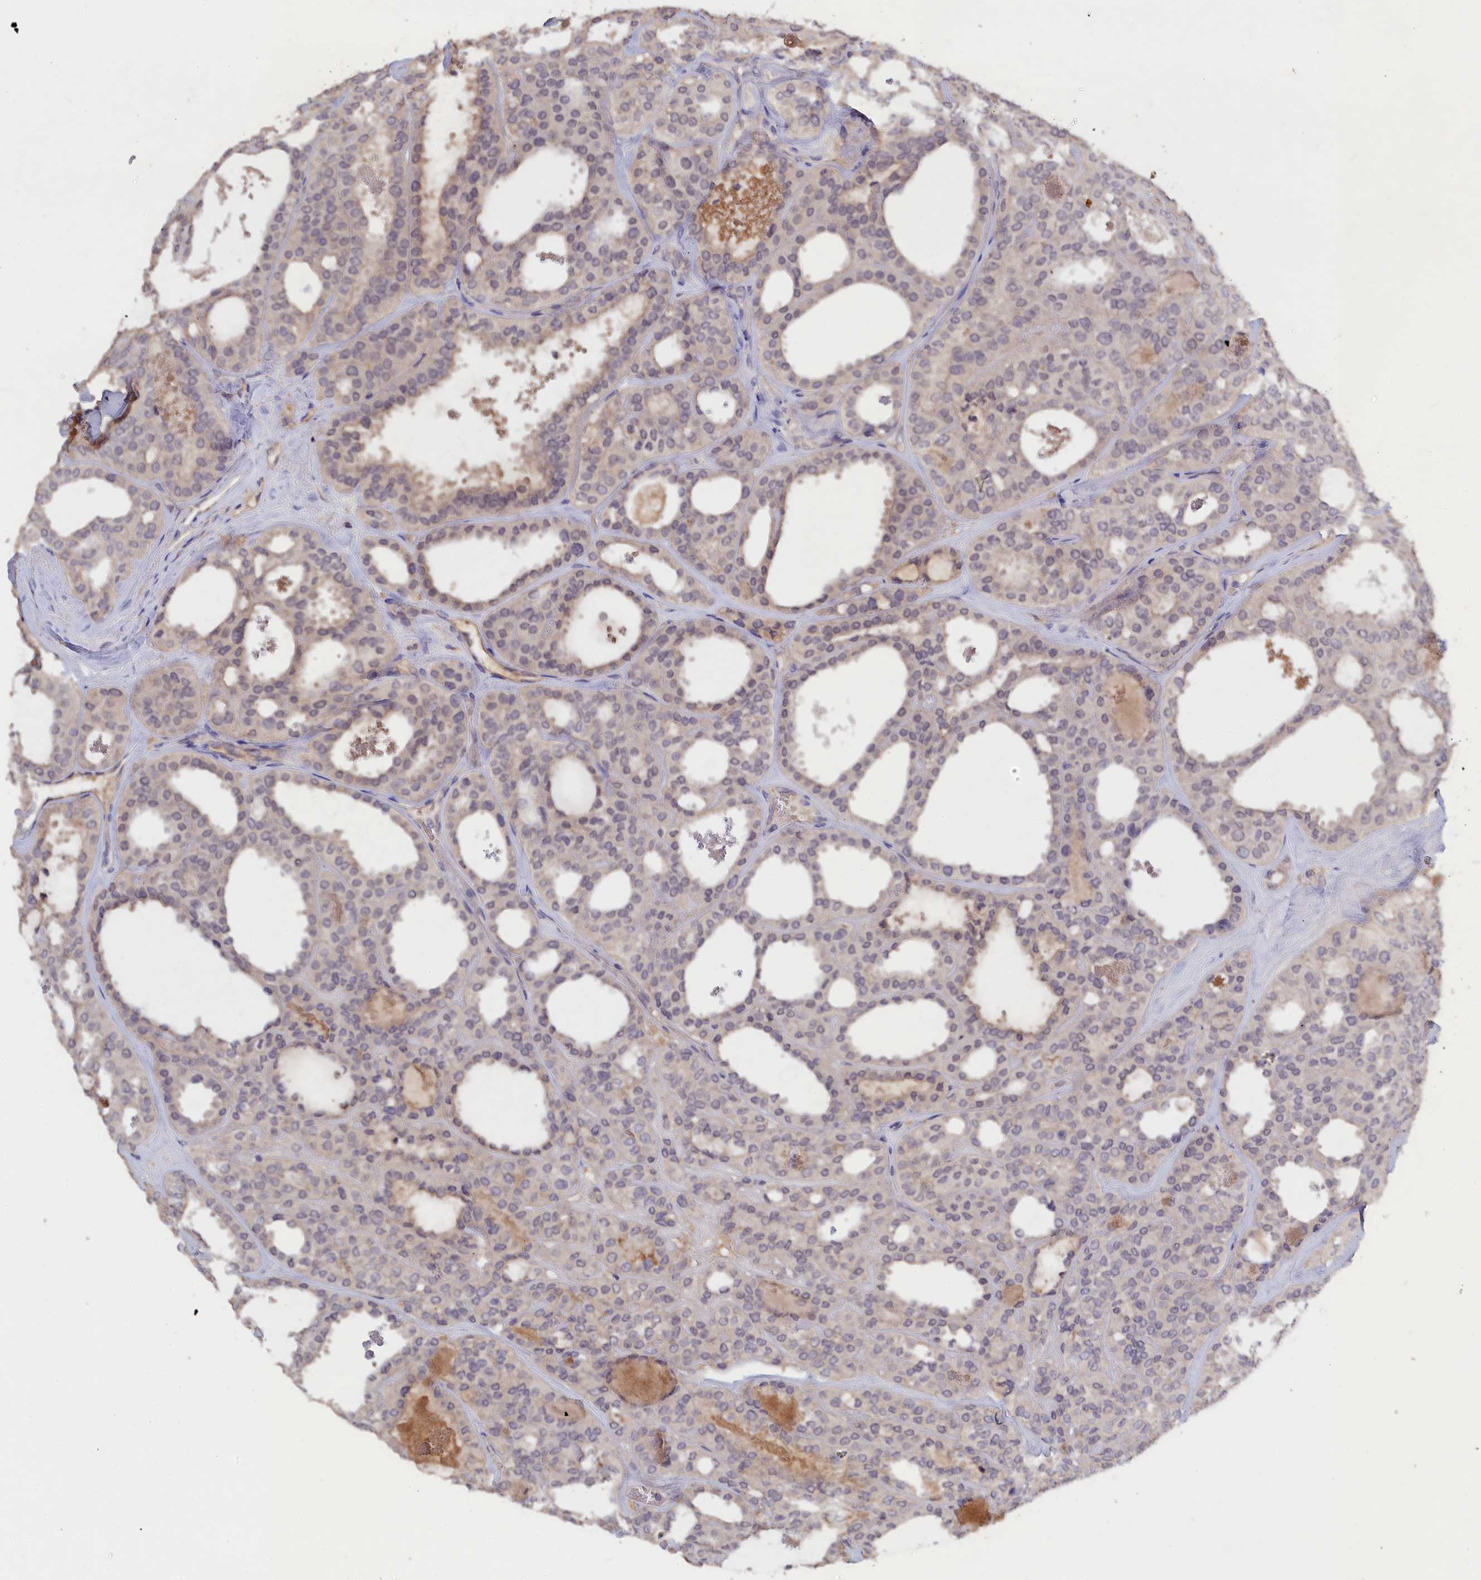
{"staining": {"intensity": "negative", "quantity": "none", "location": "none"}, "tissue": "thyroid cancer", "cell_type": "Tumor cells", "image_type": "cancer", "snomed": [{"axis": "morphology", "description": "Follicular adenoma carcinoma, NOS"}, {"axis": "topography", "description": "Thyroid gland"}], "caption": "Protein analysis of follicular adenoma carcinoma (thyroid) demonstrates no significant expression in tumor cells. Brightfield microscopy of immunohistochemistry (IHC) stained with DAB (3,3'-diaminobenzidine) (brown) and hematoxylin (blue), captured at high magnification.", "gene": "CELF5", "patient": {"sex": "male", "age": 75}}